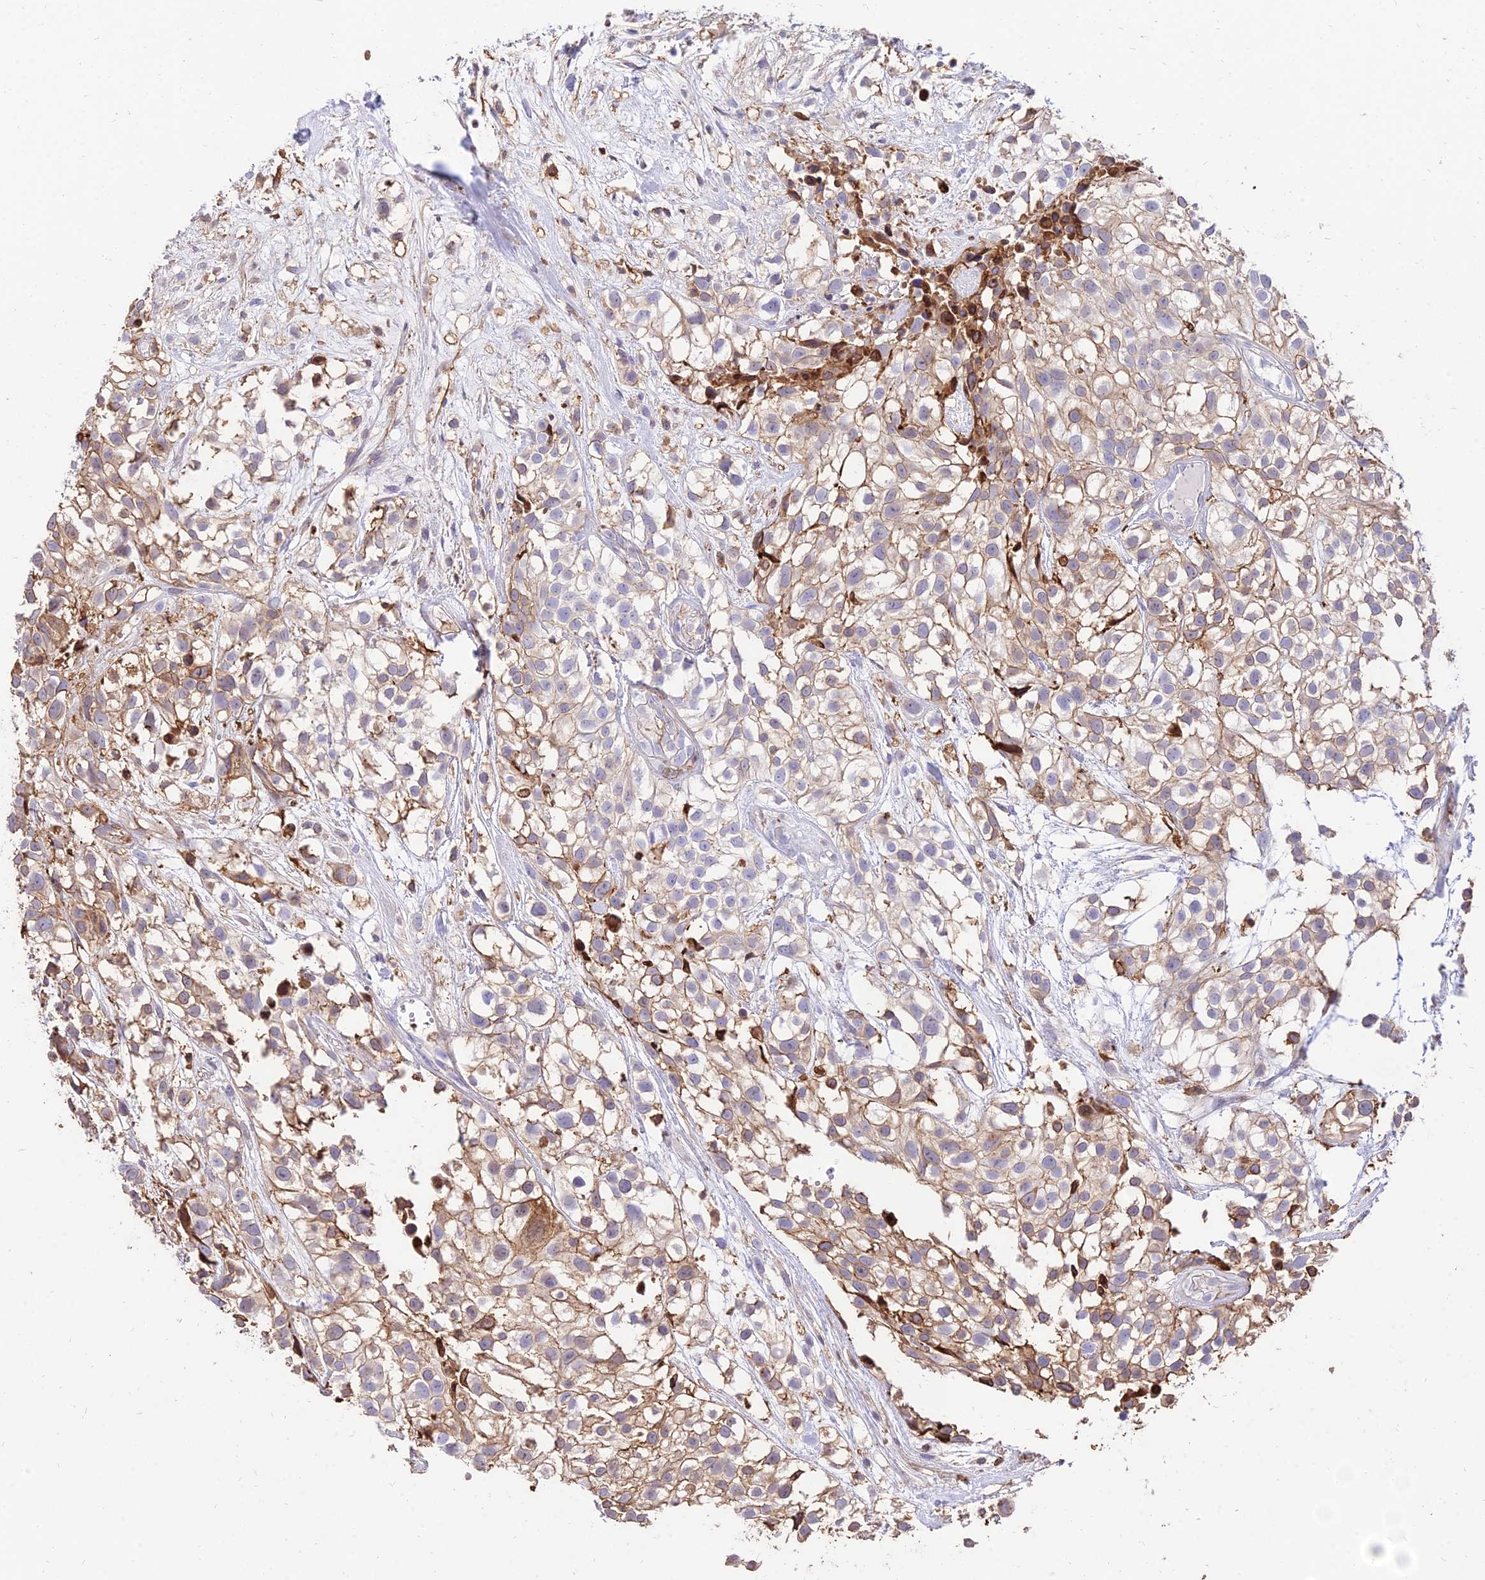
{"staining": {"intensity": "moderate", "quantity": "<25%", "location": "cytoplasmic/membranous"}, "tissue": "urothelial cancer", "cell_type": "Tumor cells", "image_type": "cancer", "snomed": [{"axis": "morphology", "description": "Urothelial carcinoma, High grade"}, {"axis": "topography", "description": "Urinary bladder"}], "caption": "Moderate cytoplasmic/membranous expression is present in approximately <25% of tumor cells in urothelial carcinoma (high-grade).", "gene": "SREK1IP1", "patient": {"sex": "male", "age": 56}}